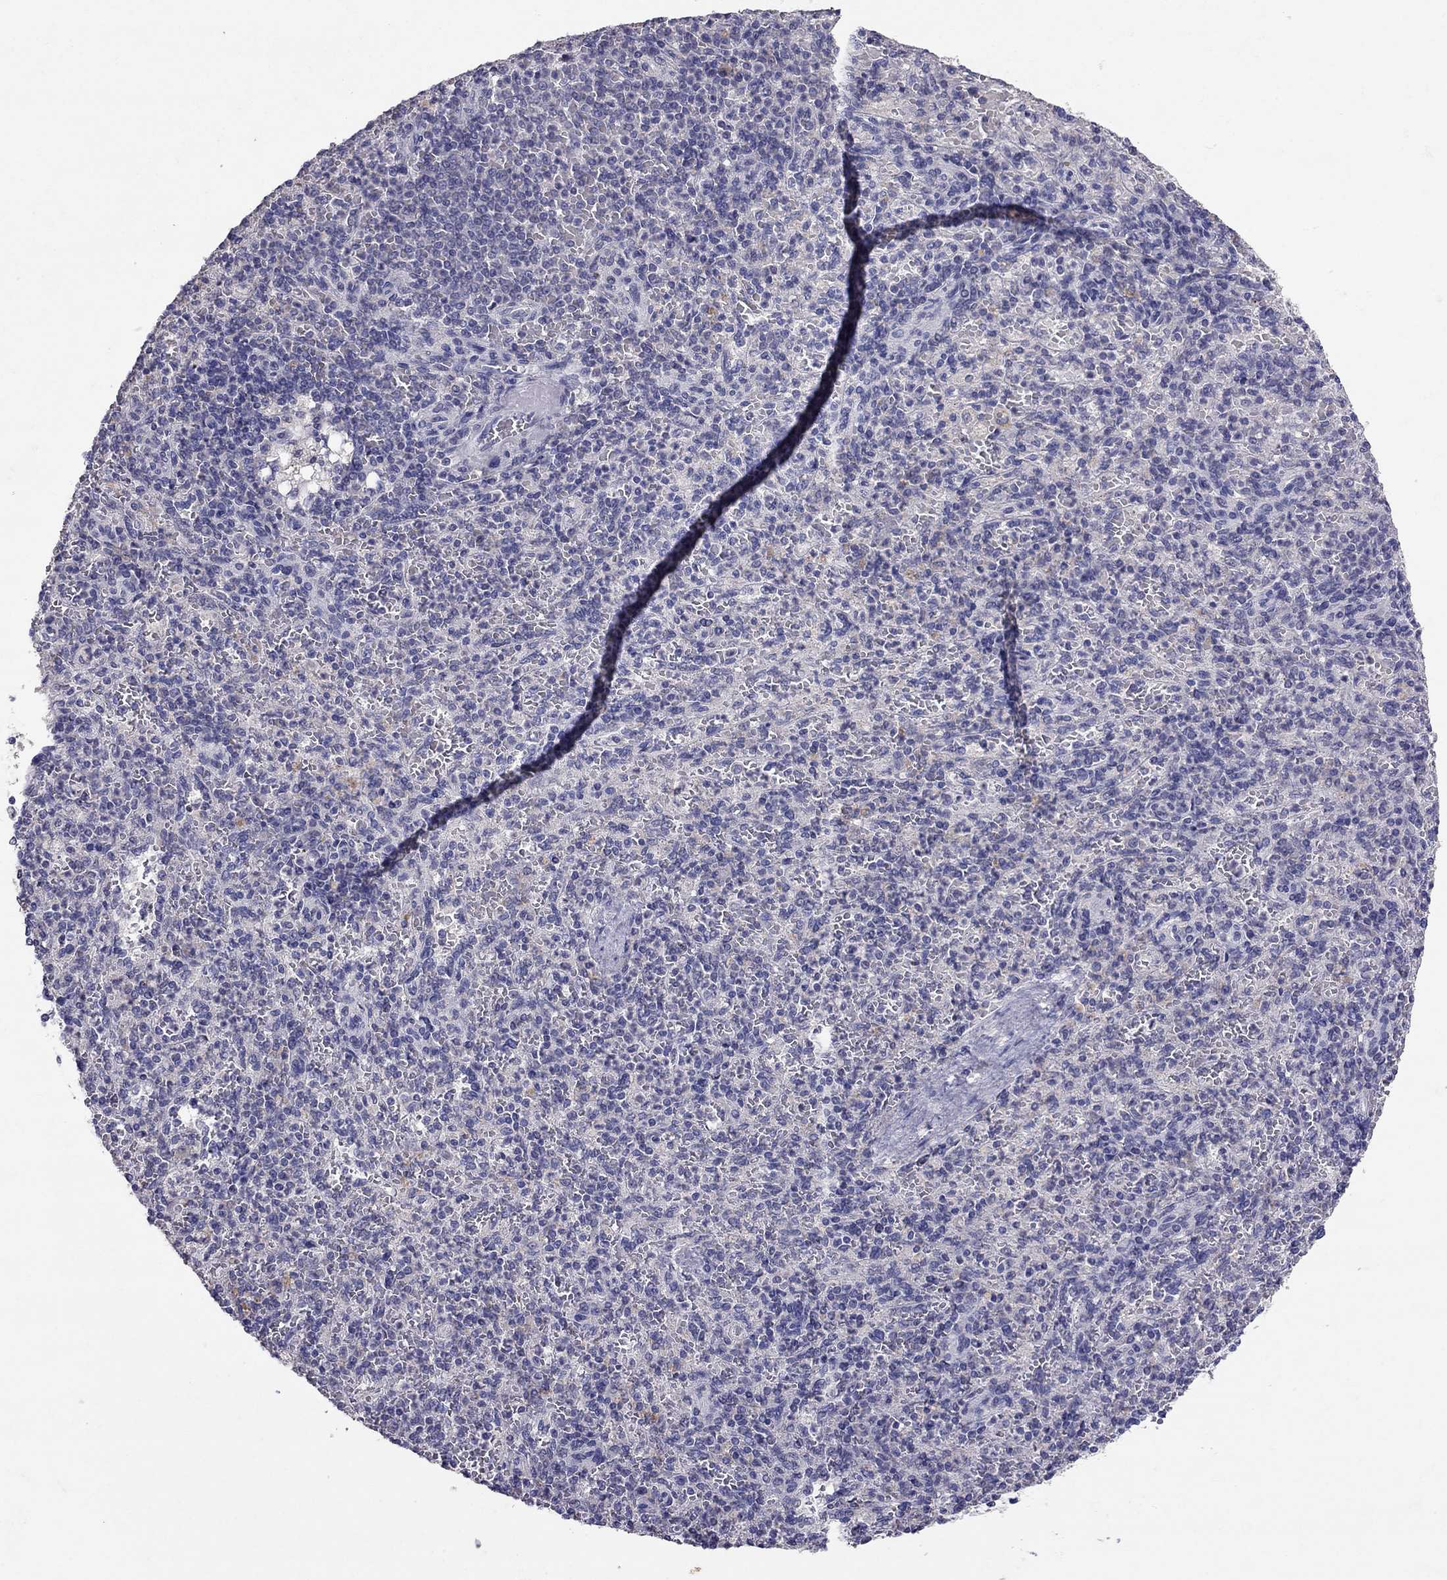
{"staining": {"intensity": "negative", "quantity": "none", "location": "none"}, "tissue": "spleen", "cell_type": "Cells in red pulp", "image_type": "normal", "snomed": [{"axis": "morphology", "description": "Normal tissue, NOS"}, {"axis": "topography", "description": "Spleen"}], "caption": "IHC image of unremarkable spleen stained for a protein (brown), which reveals no positivity in cells in red pulp. Brightfield microscopy of IHC stained with DAB (3,3'-diaminobenzidine) (brown) and hematoxylin (blue), captured at high magnification.", "gene": "FST", "patient": {"sex": "female", "age": 74}}